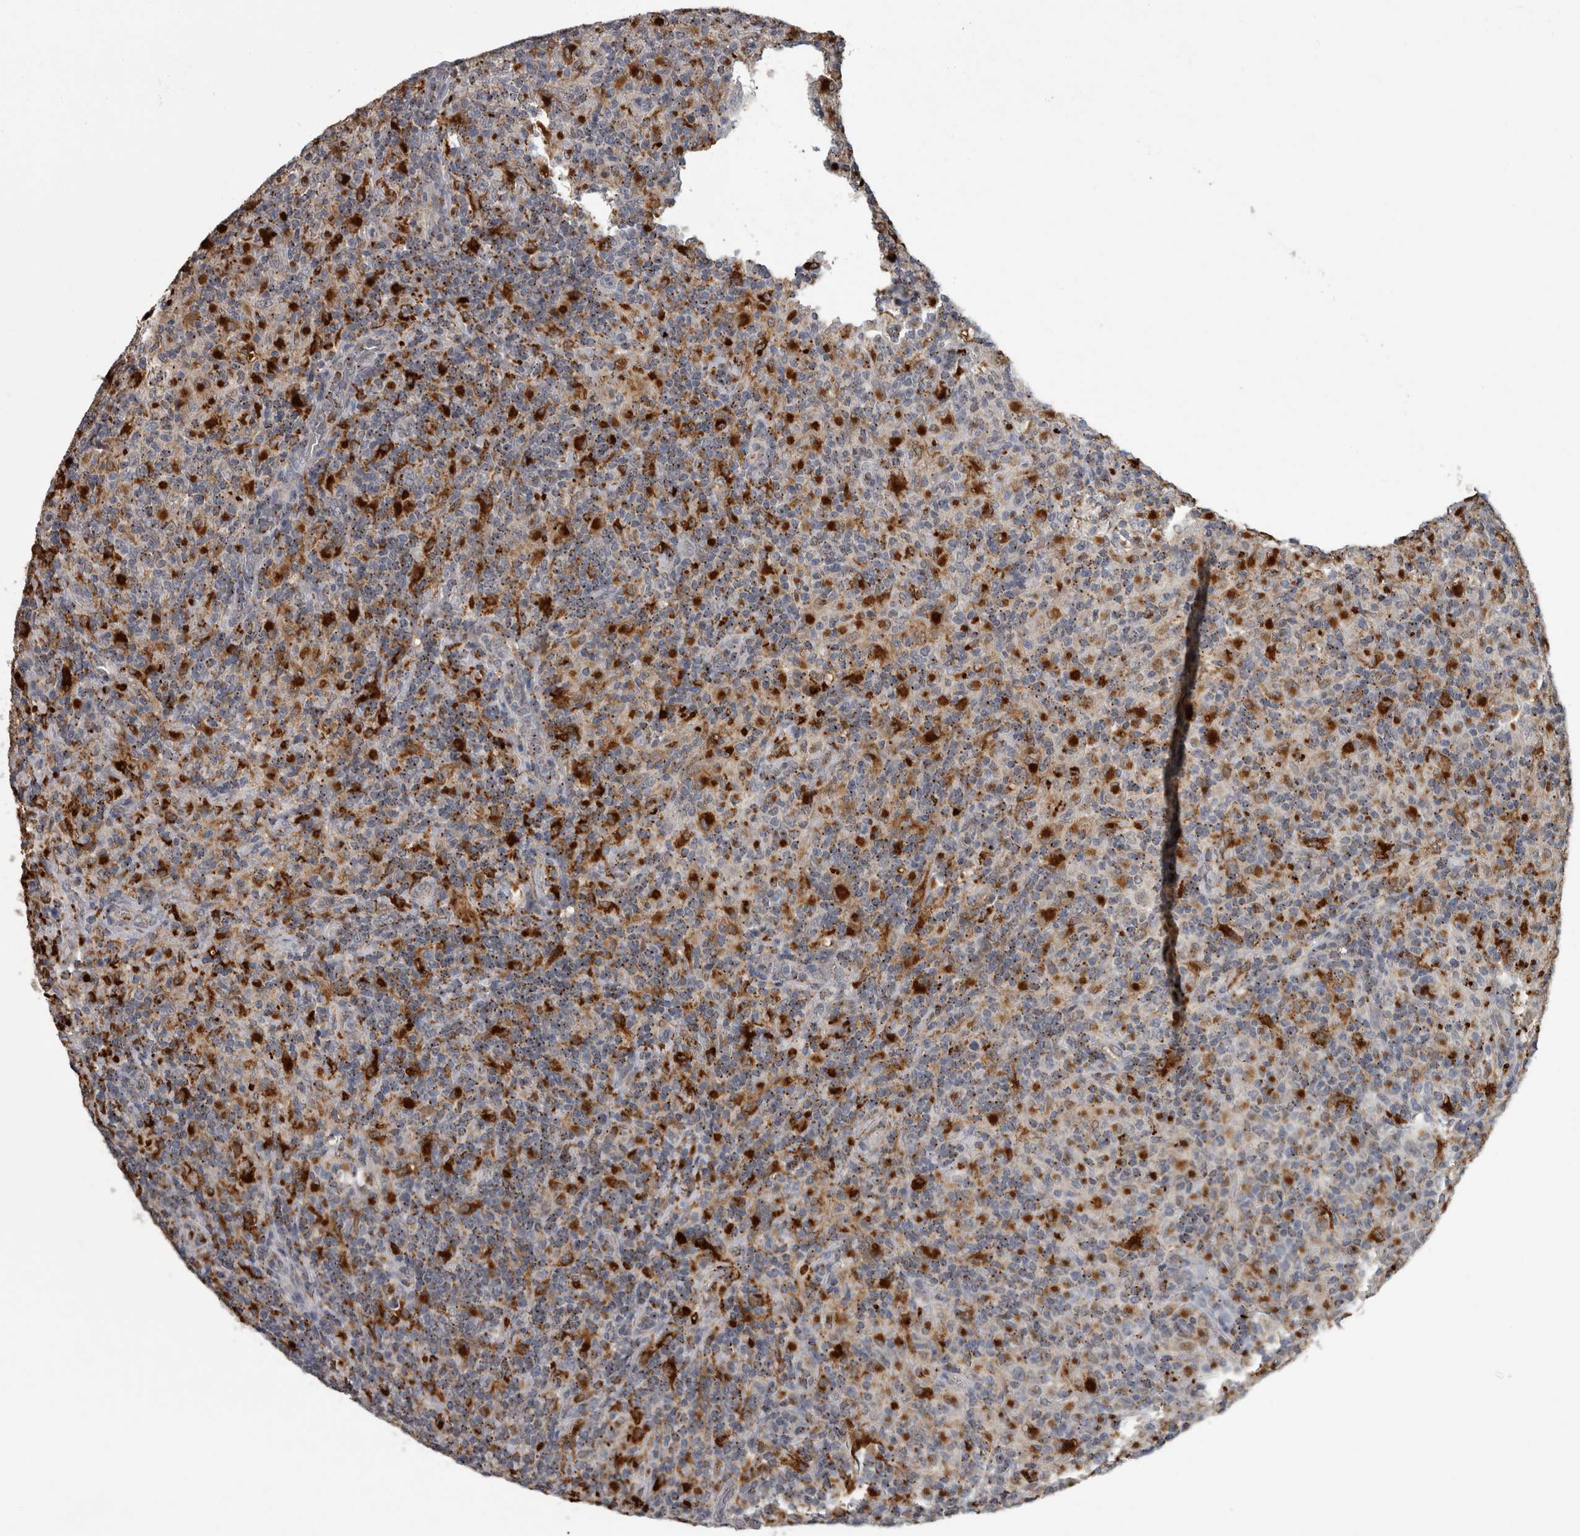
{"staining": {"intensity": "negative", "quantity": "none", "location": "none"}, "tissue": "lymphoma", "cell_type": "Tumor cells", "image_type": "cancer", "snomed": [{"axis": "morphology", "description": "Hodgkin's disease, NOS"}, {"axis": "topography", "description": "Lymph node"}], "caption": "Immunohistochemistry (IHC) of lymphoma reveals no staining in tumor cells.", "gene": "NAAA", "patient": {"sex": "male", "age": 70}}